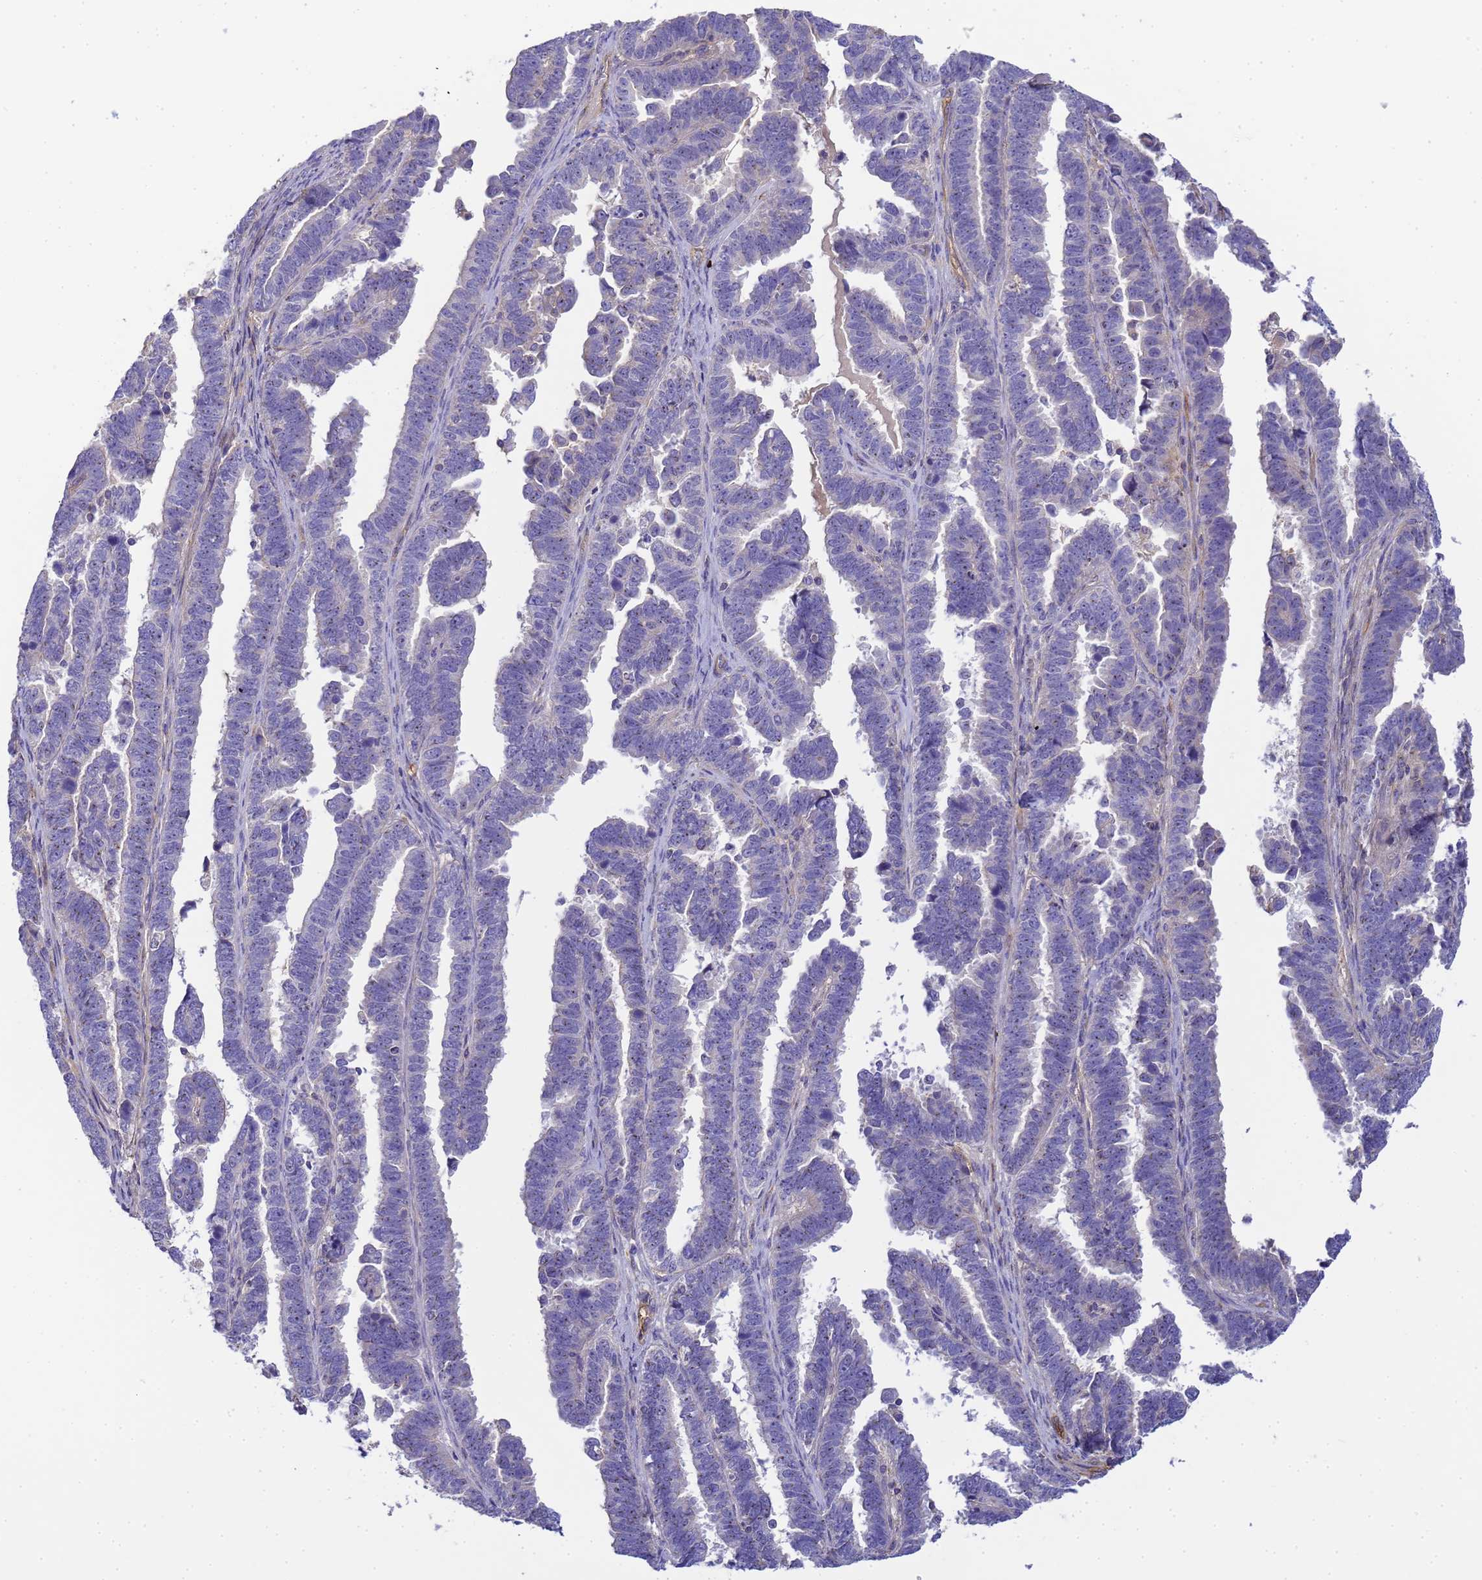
{"staining": {"intensity": "negative", "quantity": "none", "location": "none"}, "tissue": "endometrial cancer", "cell_type": "Tumor cells", "image_type": "cancer", "snomed": [{"axis": "morphology", "description": "Adenocarcinoma, NOS"}, {"axis": "topography", "description": "Endometrium"}], "caption": "An image of endometrial adenocarcinoma stained for a protein shows no brown staining in tumor cells.", "gene": "MYL12A", "patient": {"sex": "female", "age": 75}}